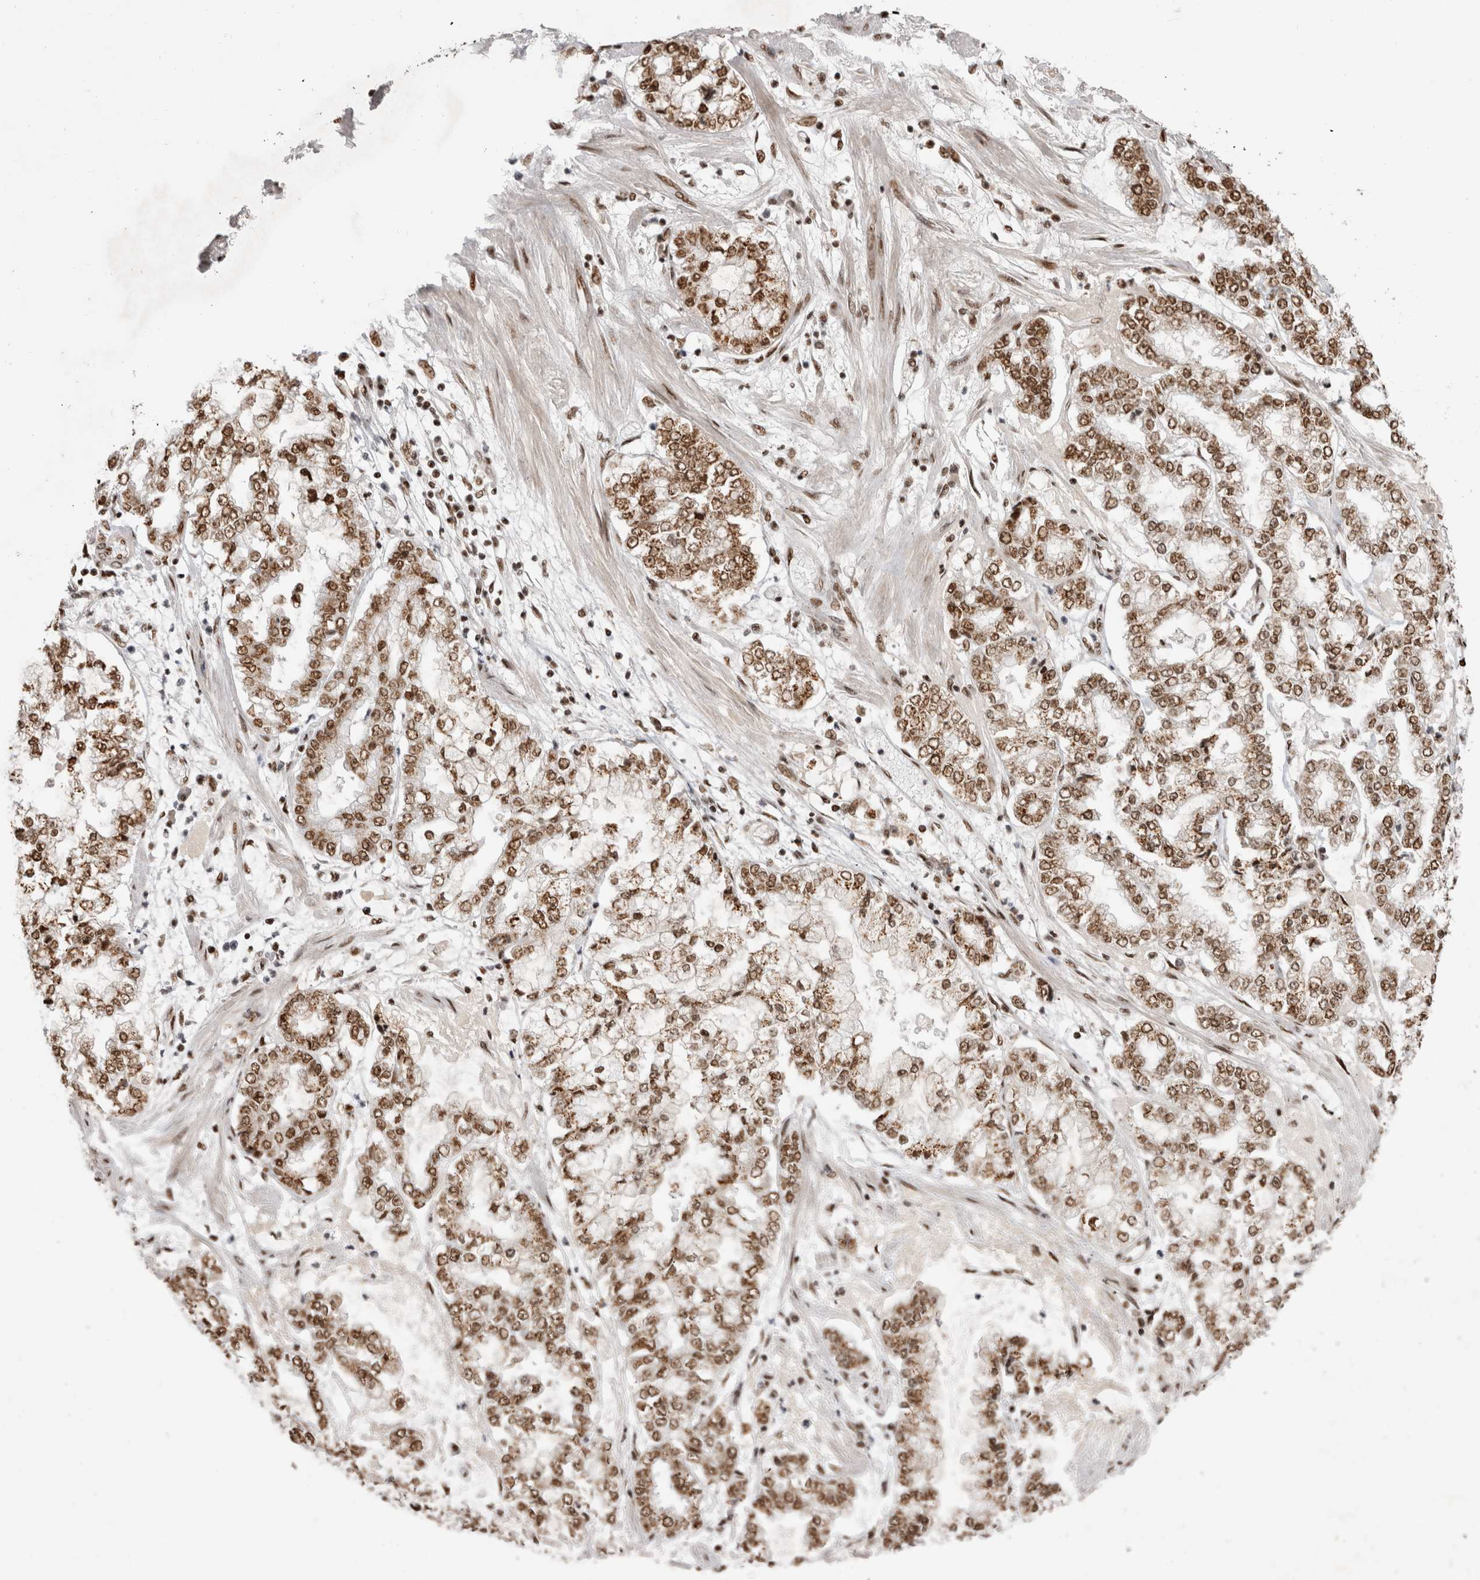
{"staining": {"intensity": "moderate", "quantity": ">75%", "location": "nuclear"}, "tissue": "stomach cancer", "cell_type": "Tumor cells", "image_type": "cancer", "snomed": [{"axis": "morphology", "description": "Adenocarcinoma, NOS"}, {"axis": "topography", "description": "Stomach"}], "caption": "DAB (3,3'-diaminobenzidine) immunohistochemical staining of human stomach cancer reveals moderate nuclear protein positivity in approximately >75% of tumor cells.", "gene": "EYA2", "patient": {"sex": "male", "age": 76}}